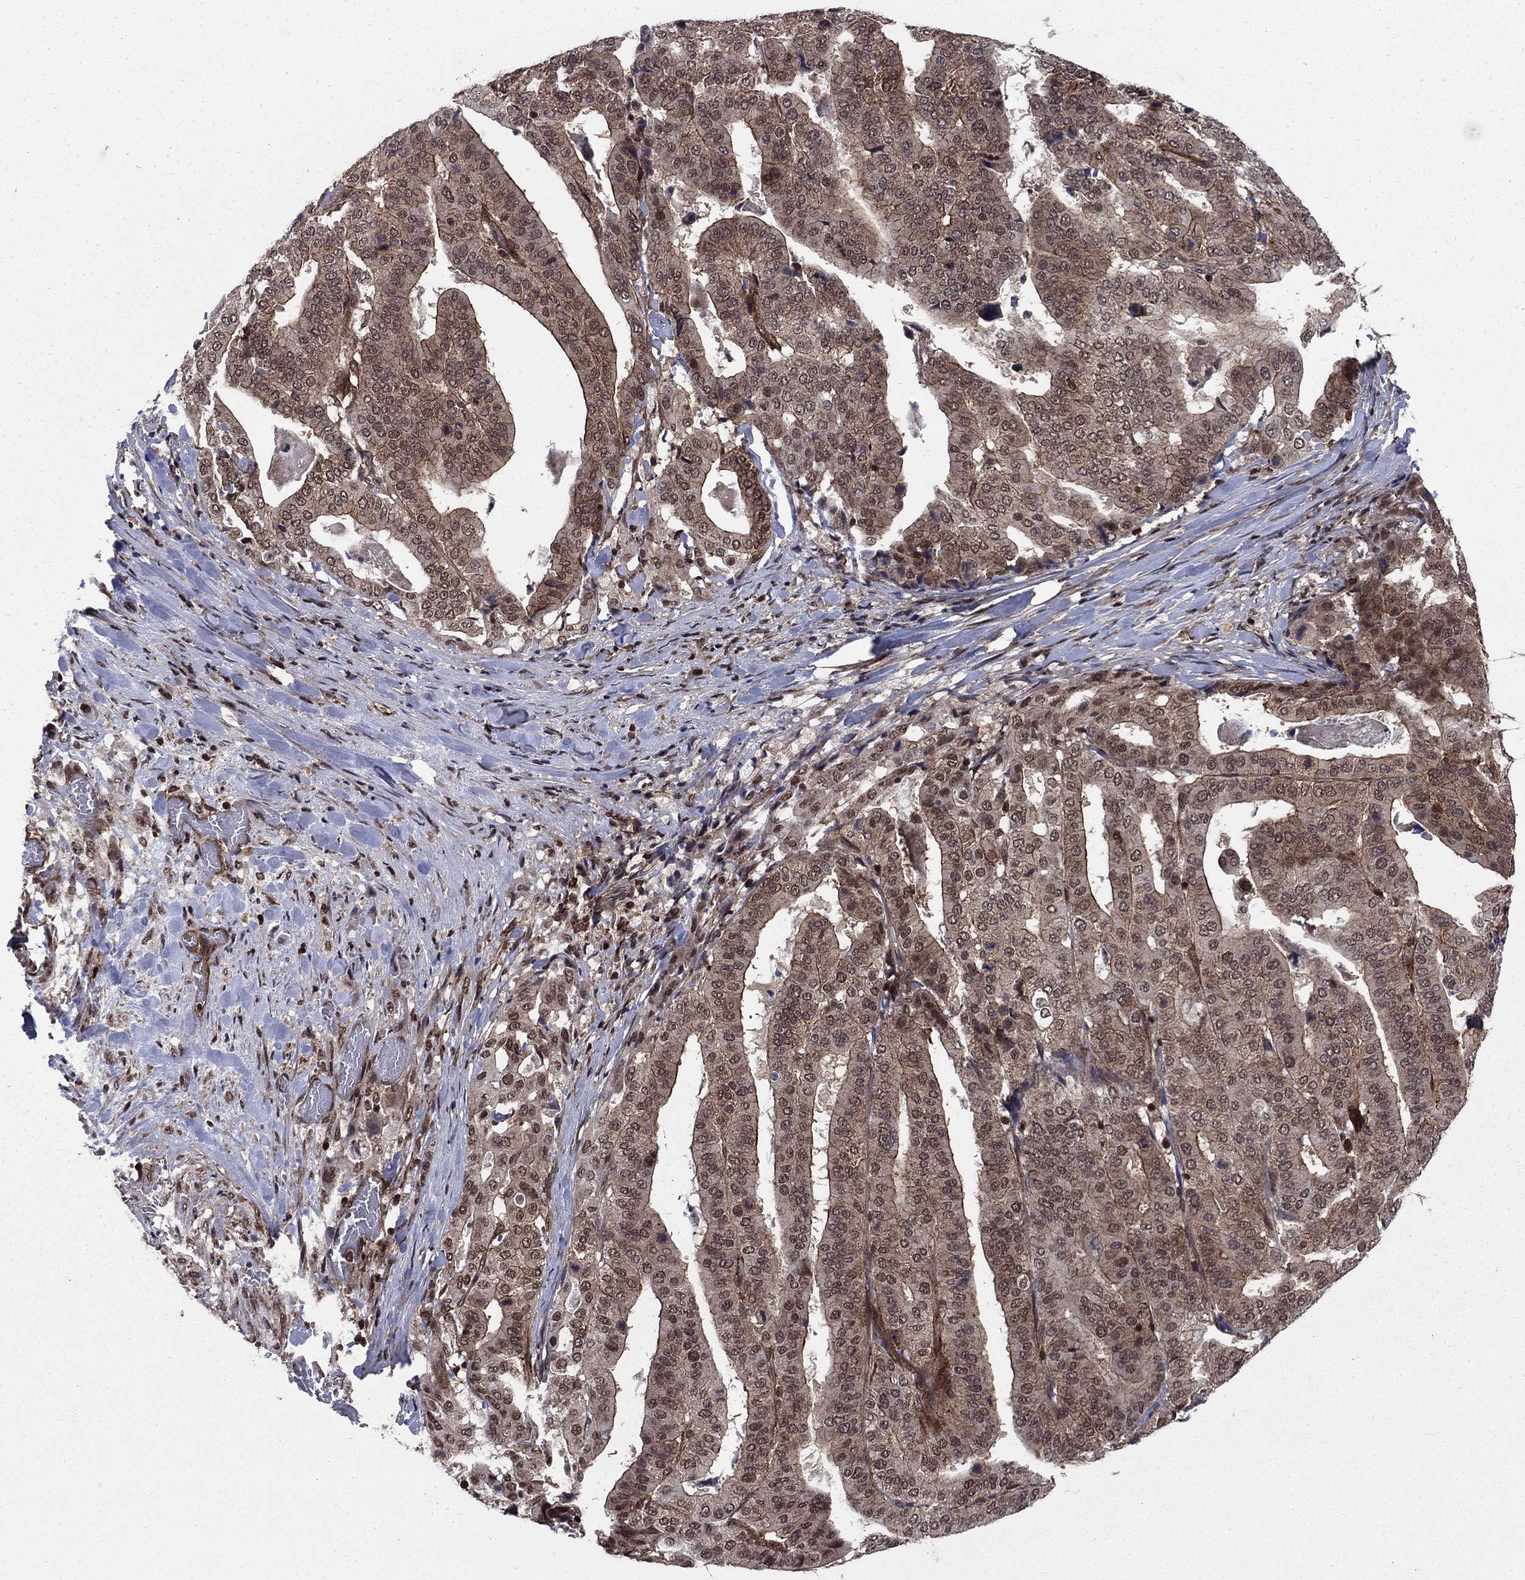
{"staining": {"intensity": "strong", "quantity": "<25%", "location": "cytoplasmic/membranous,nuclear"}, "tissue": "stomach cancer", "cell_type": "Tumor cells", "image_type": "cancer", "snomed": [{"axis": "morphology", "description": "Adenocarcinoma, NOS"}, {"axis": "topography", "description": "Stomach"}], "caption": "Brown immunohistochemical staining in stomach cancer demonstrates strong cytoplasmic/membranous and nuclear expression in approximately <25% of tumor cells. The staining was performed using DAB (3,3'-diaminobenzidine) to visualize the protein expression in brown, while the nuclei were stained in blue with hematoxylin (Magnification: 20x).", "gene": "SSX2IP", "patient": {"sex": "male", "age": 48}}